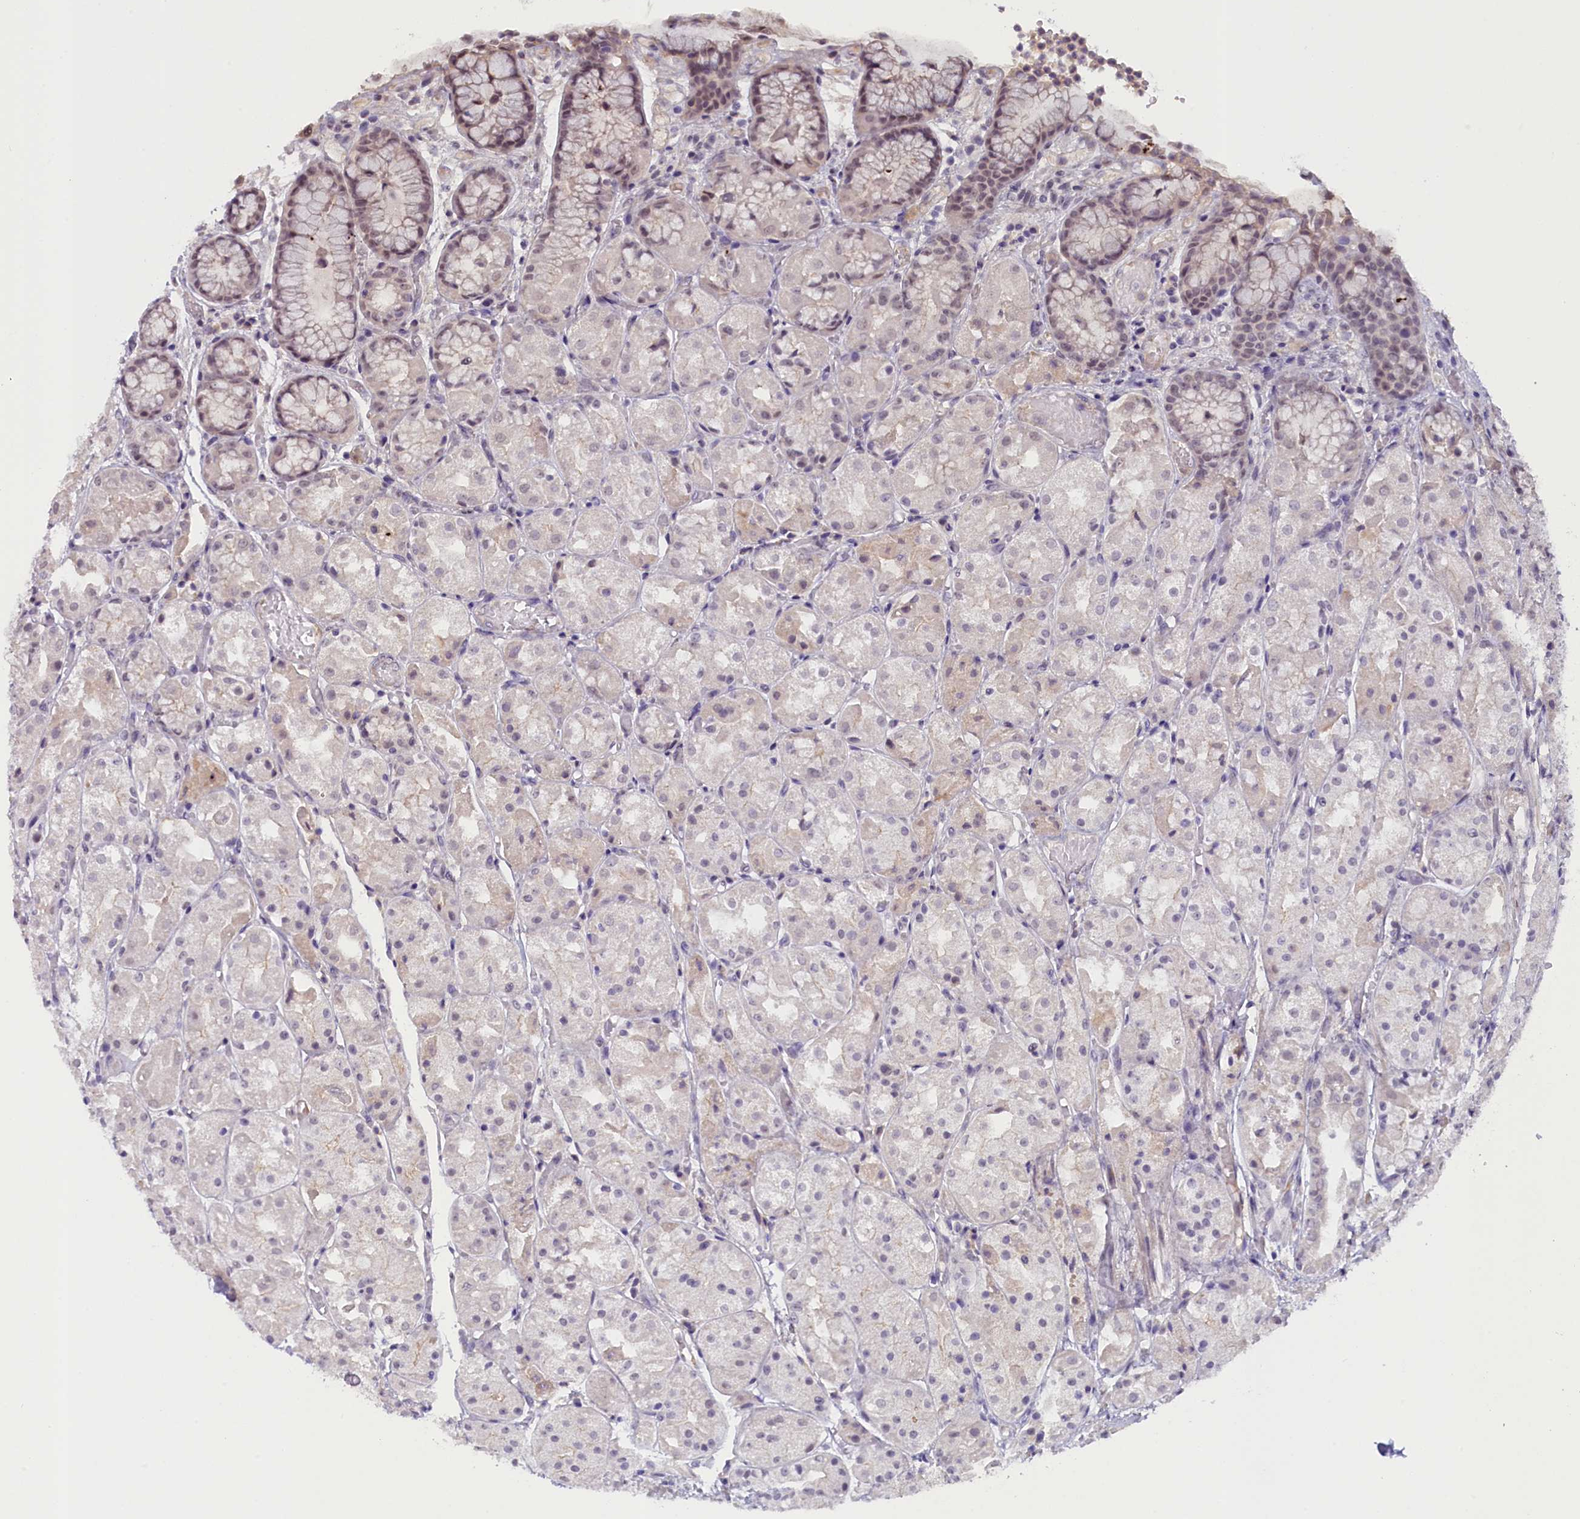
{"staining": {"intensity": "weak", "quantity": "25%-75%", "location": "nuclear"}, "tissue": "stomach", "cell_type": "Glandular cells", "image_type": "normal", "snomed": [{"axis": "morphology", "description": "Normal tissue, NOS"}, {"axis": "topography", "description": "Stomach, upper"}], "caption": "Immunohistochemical staining of normal human stomach exhibits 25%-75% levels of weak nuclear protein staining in approximately 25%-75% of glandular cells.", "gene": "CRAMP1", "patient": {"sex": "male", "age": 72}}